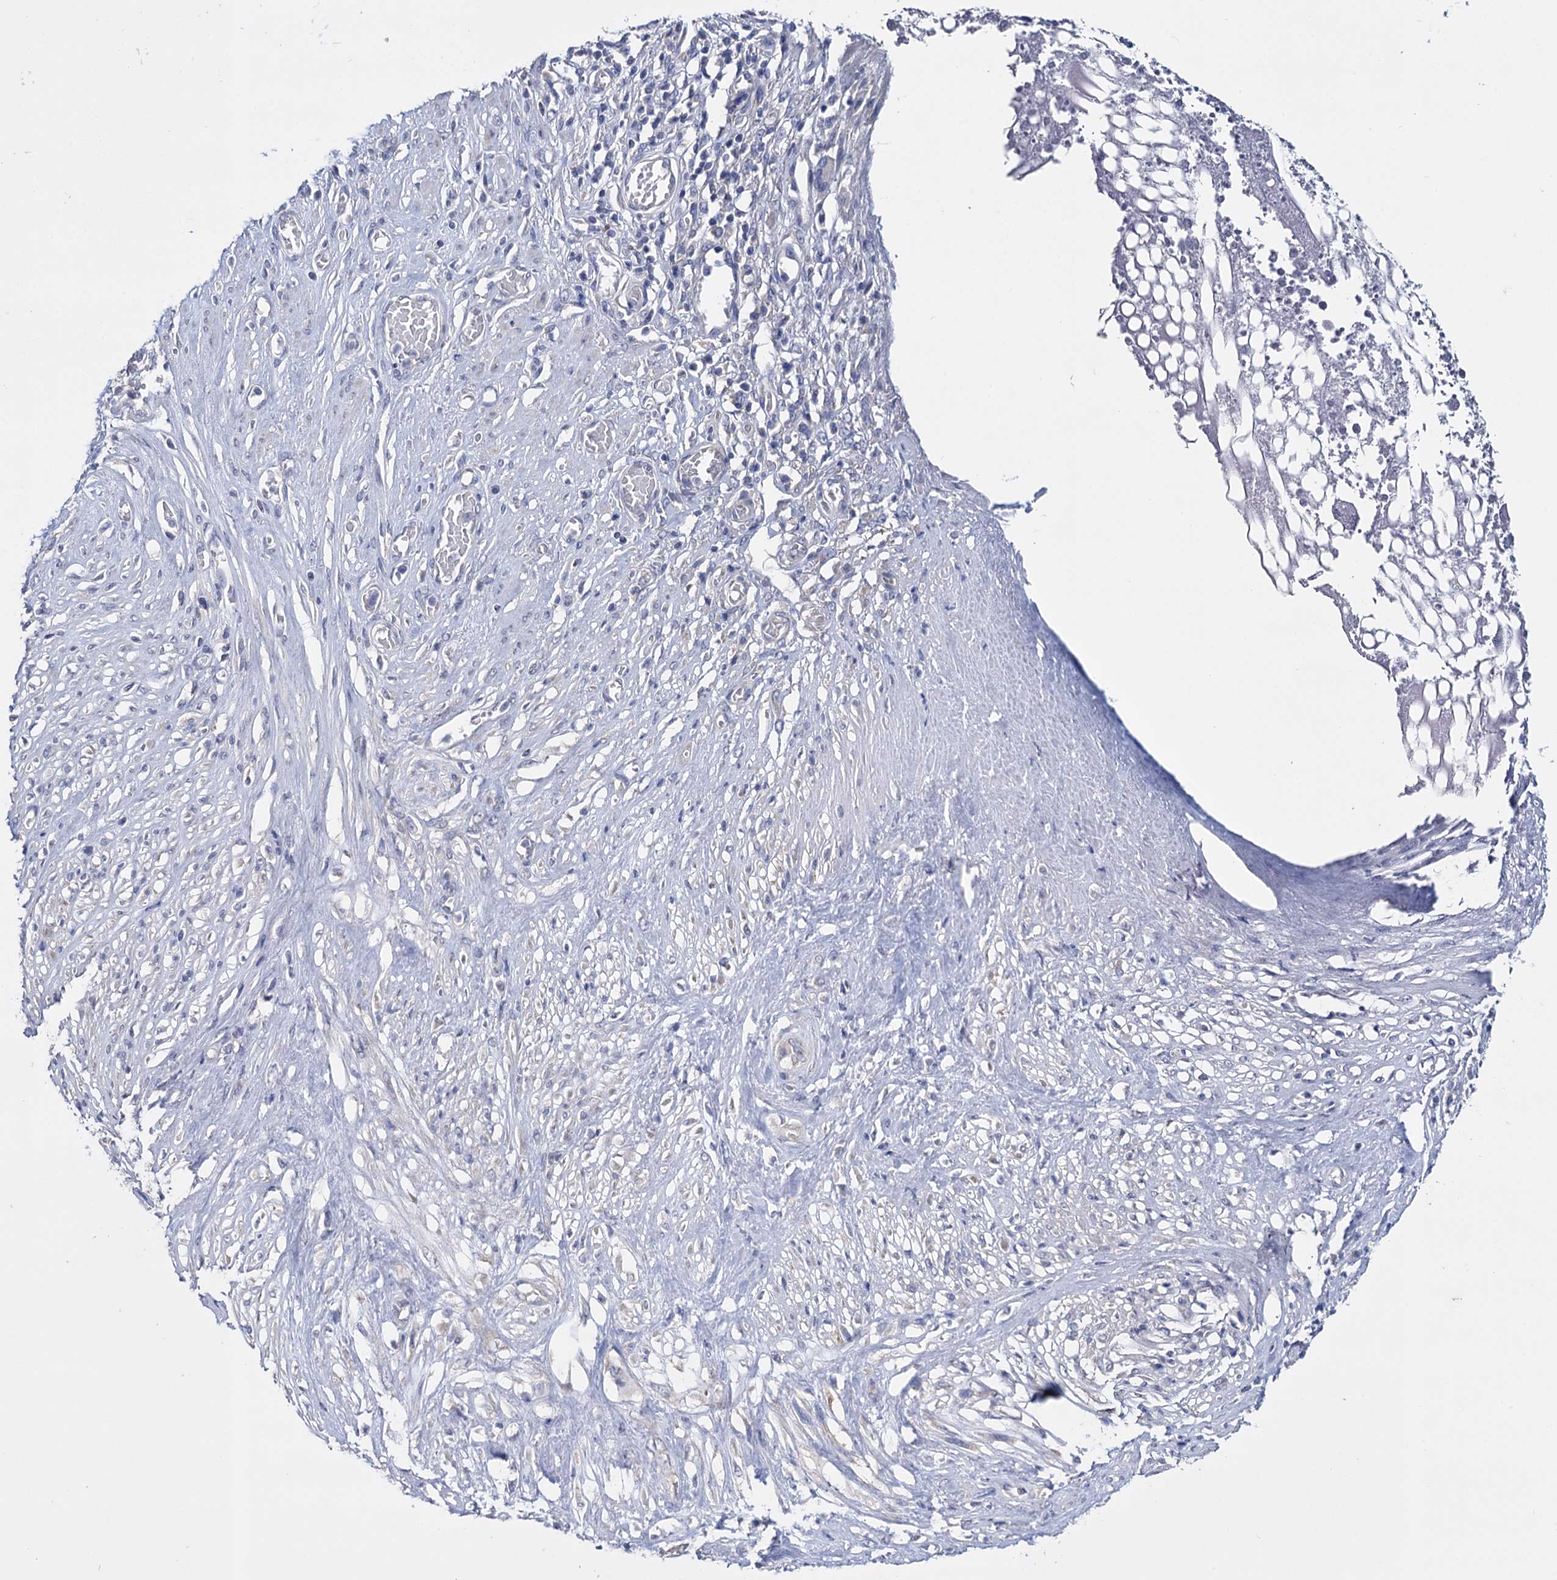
{"staining": {"intensity": "negative", "quantity": "none", "location": "none"}, "tissue": "stomach cancer", "cell_type": "Tumor cells", "image_type": "cancer", "snomed": [{"axis": "morphology", "description": "Adenocarcinoma, NOS"}, {"axis": "morphology", "description": "Adenocarcinoma, High grade"}, {"axis": "topography", "description": "Stomach, upper"}, {"axis": "topography", "description": "Stomach, lower"}], "caption": "Tumor cells show no significant staining in stomach cancer. The staining was performed using DAB to visualize the protein expression in brown, while the nuclei were stained in blue with hematoxylin (Magnification: 20x).", "gene": "GSTM2", "patient": {"sex": "female", "age": 65}}